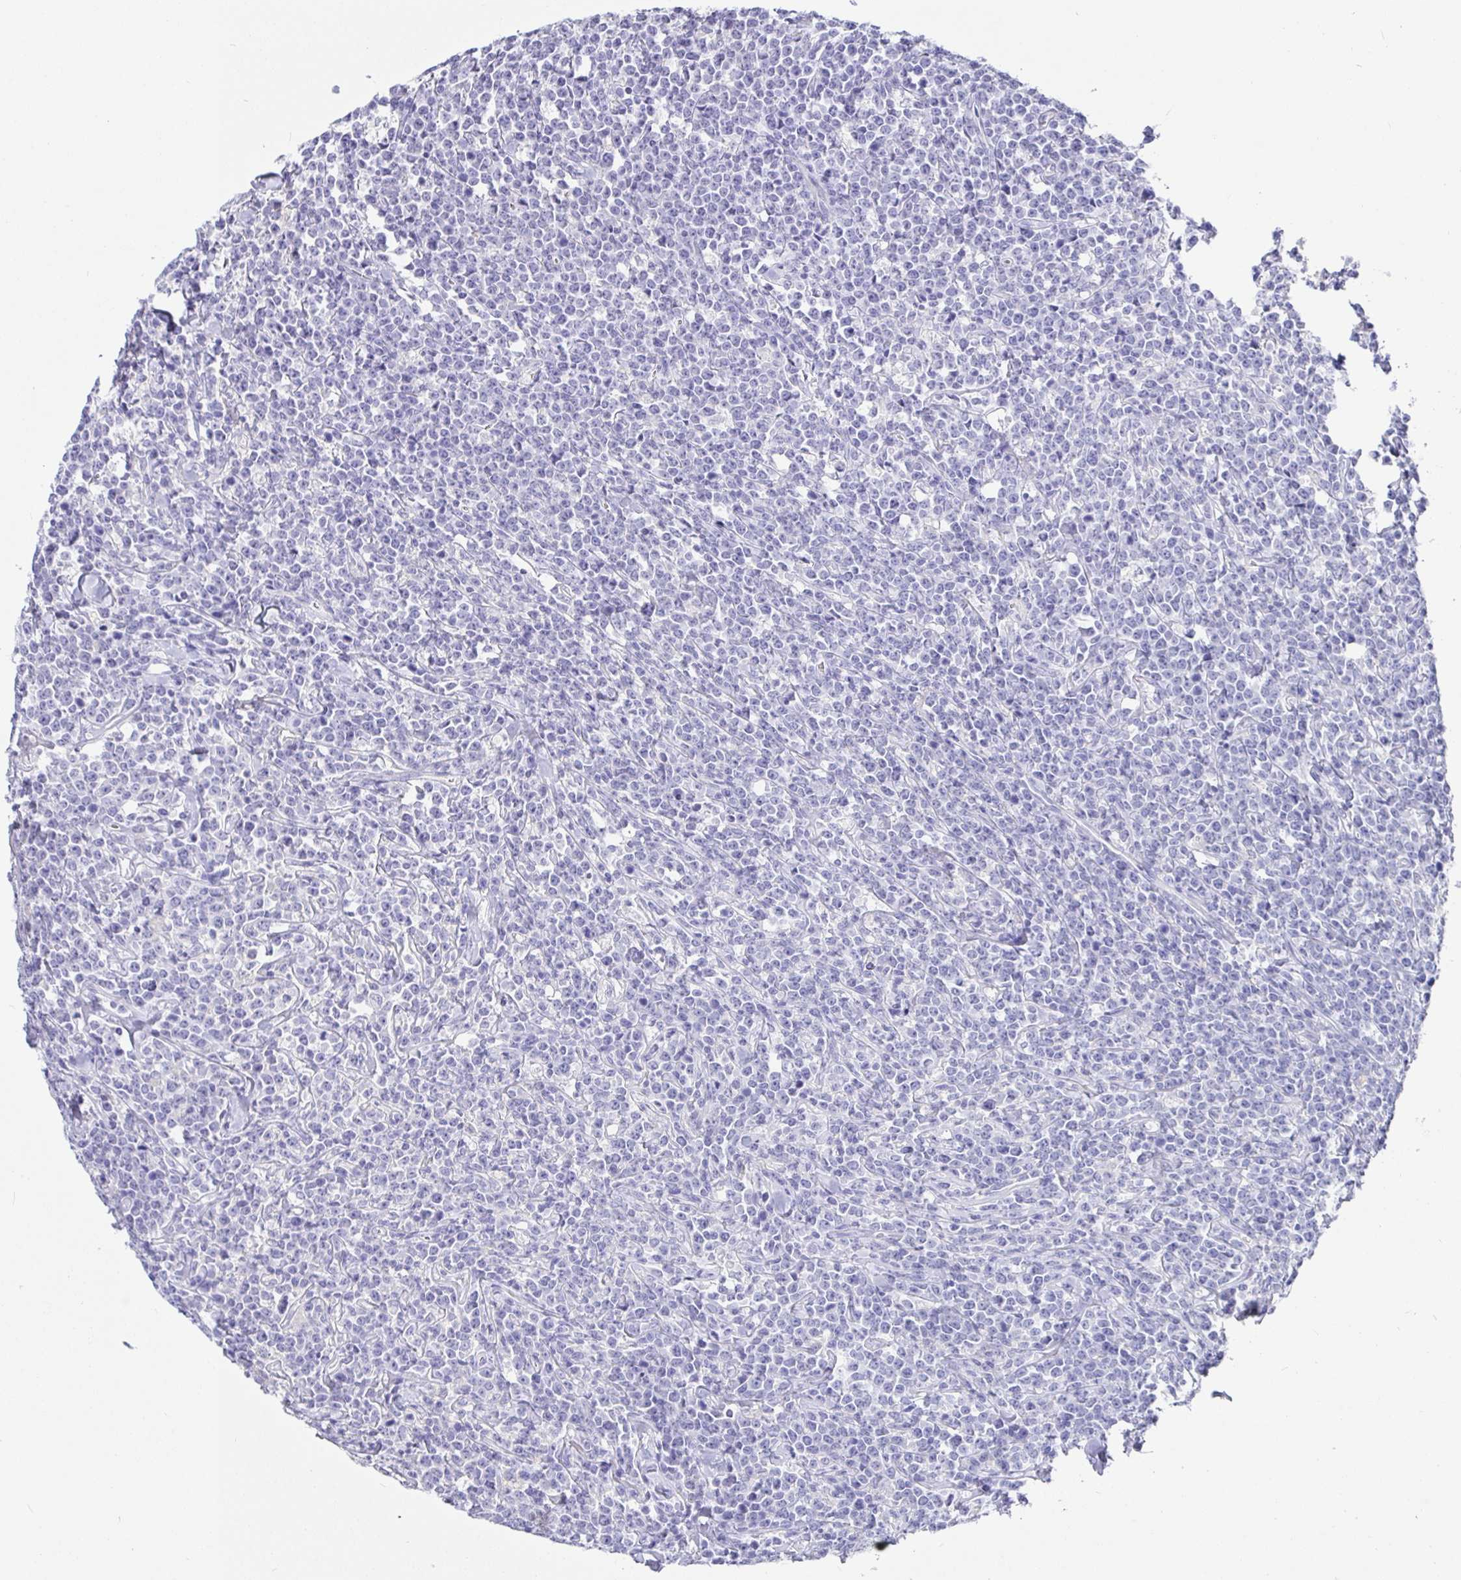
{"staining": {"intensity": "negative", "quantity": "none", "location": "none"}, "tissue": "lymphoma", "cell_type": "Tumor cells", "image_type": "cancer", "snomed": [{"axis": "morphology", "description": "Malignant lymphoma, non-Hodgkin's type, High grade"}, {"axis": "topography", "description": "Small intestine"}], "caption": "Immunohistochemical staining of malignant lymphoma, non-Hodgkin's type (high-grade) shows no significant expression in tumor cells.", "gene": "TPTE", "patient": {"sex": "female", "age": 56}}